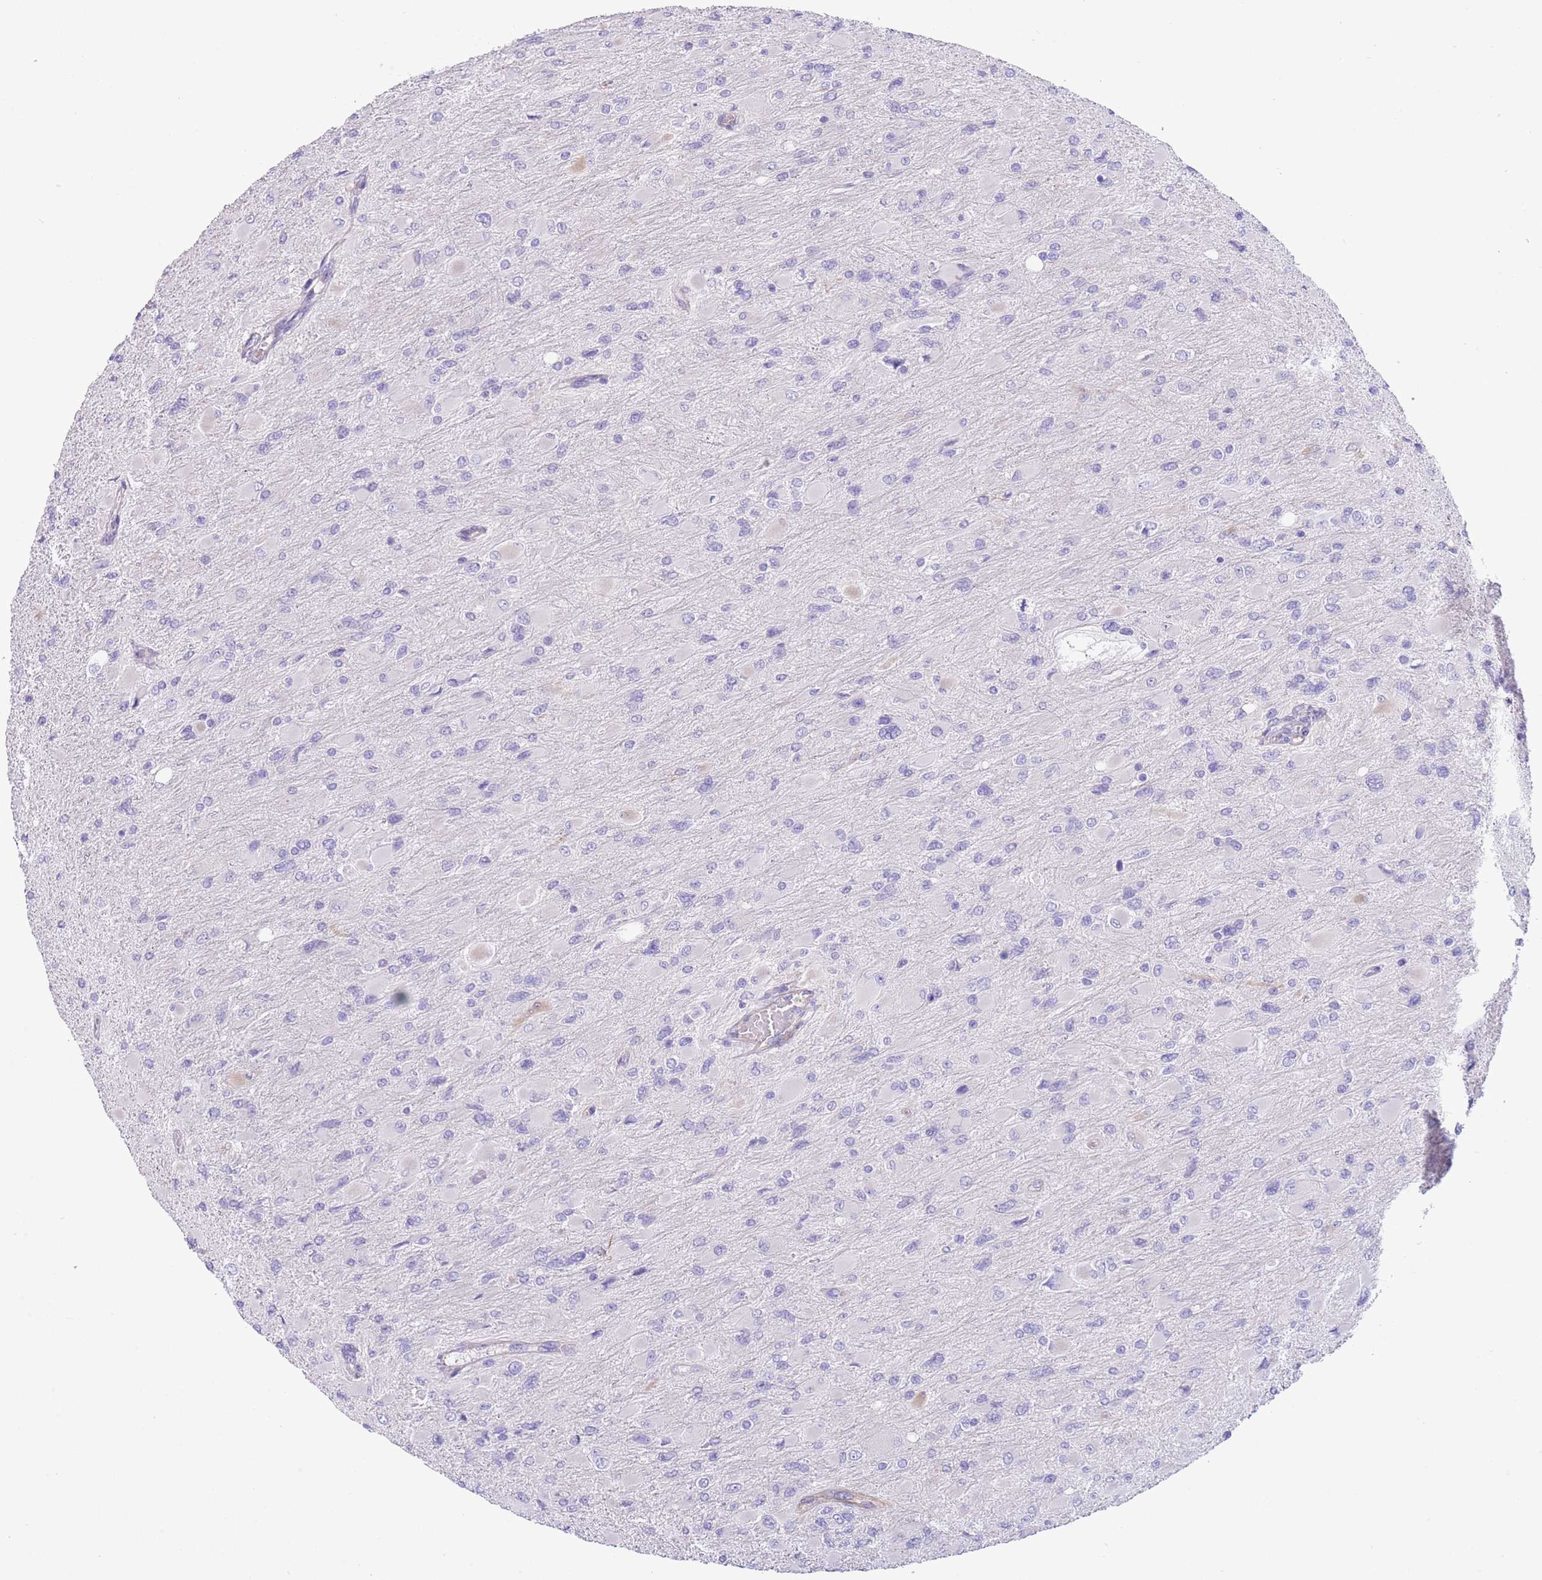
{"staining": {"intensity": "negative", "quantity": "none", "location": "none"}, "tissue": "glioma", "cell_type": "Tumor cells", "image_type": "cancer", "snomed": [{"axis": "morphology", "description": "Glioma, malignant, High grade"}, {"axis": "topography", "description": "Cerebral cortex"}], "caption": "High magnification brightfield microscopy of glioma stained with DAB (brown) and counterstained with hematoxylin (blue): tumor cells show no significant staining.", "gene": "TSGA13", "patient": {"sex": "female", "age": 36}}